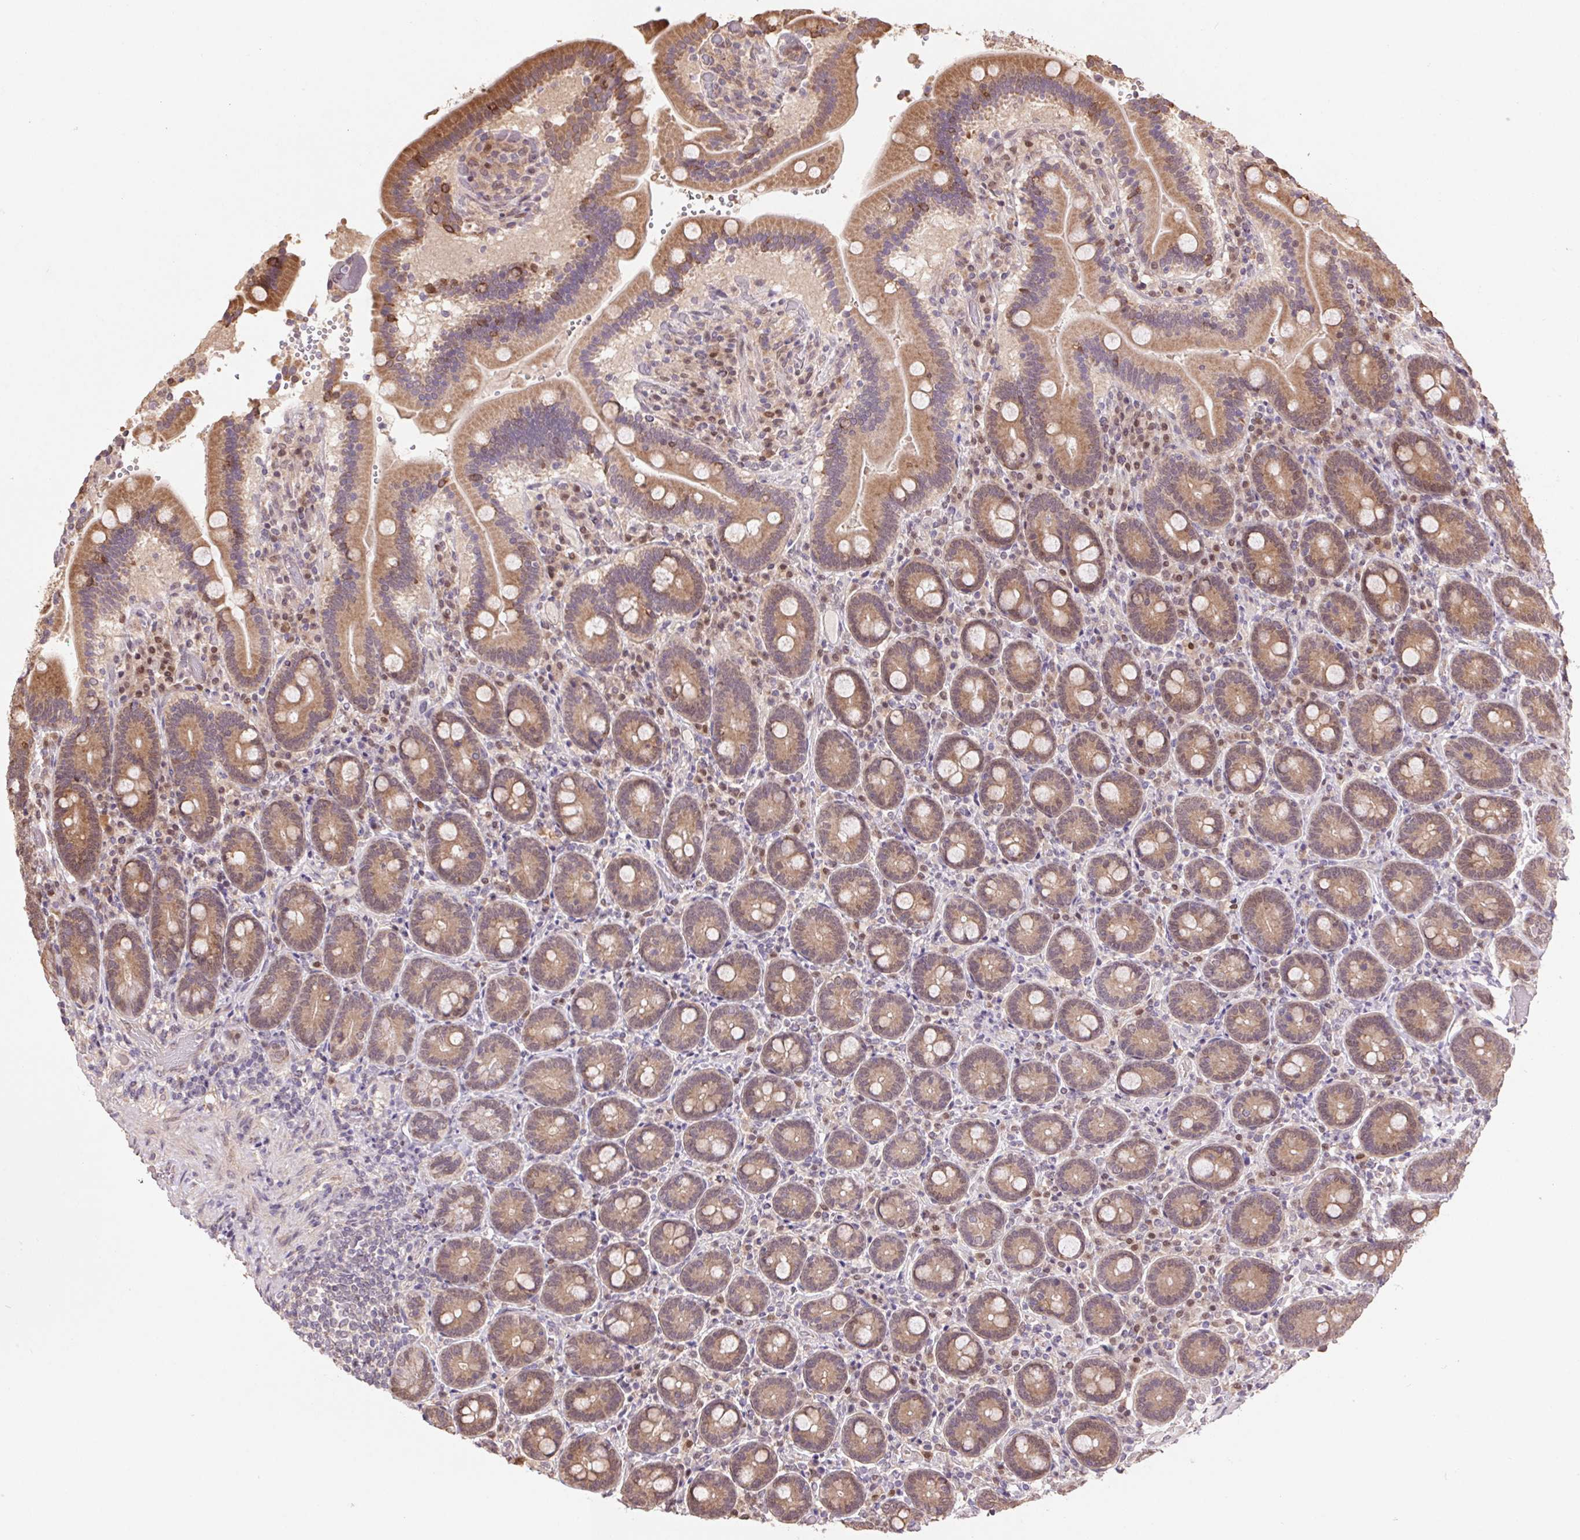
{"staining": {"intensity": "moderate", "quantity": ">75%", "location": "cytoplasmic/membranous"}, "tissue": "duodenum", "cell_type": "Glandular cells", "image_type": "normal", "snomed": [{"axis": "morphology", "description": "Normal tissue, NOS"}, {"axis": "topography", "description": "Duodenum"}], "caption": "Protein expression analysis of normal human duodenum reveals moderate cytoplasmic/membranous staining in about >75% of glandular cells. Nuclei are stained in blue.", "gene": "CUTA", "patient": {"sex": "female", "age": 62}}